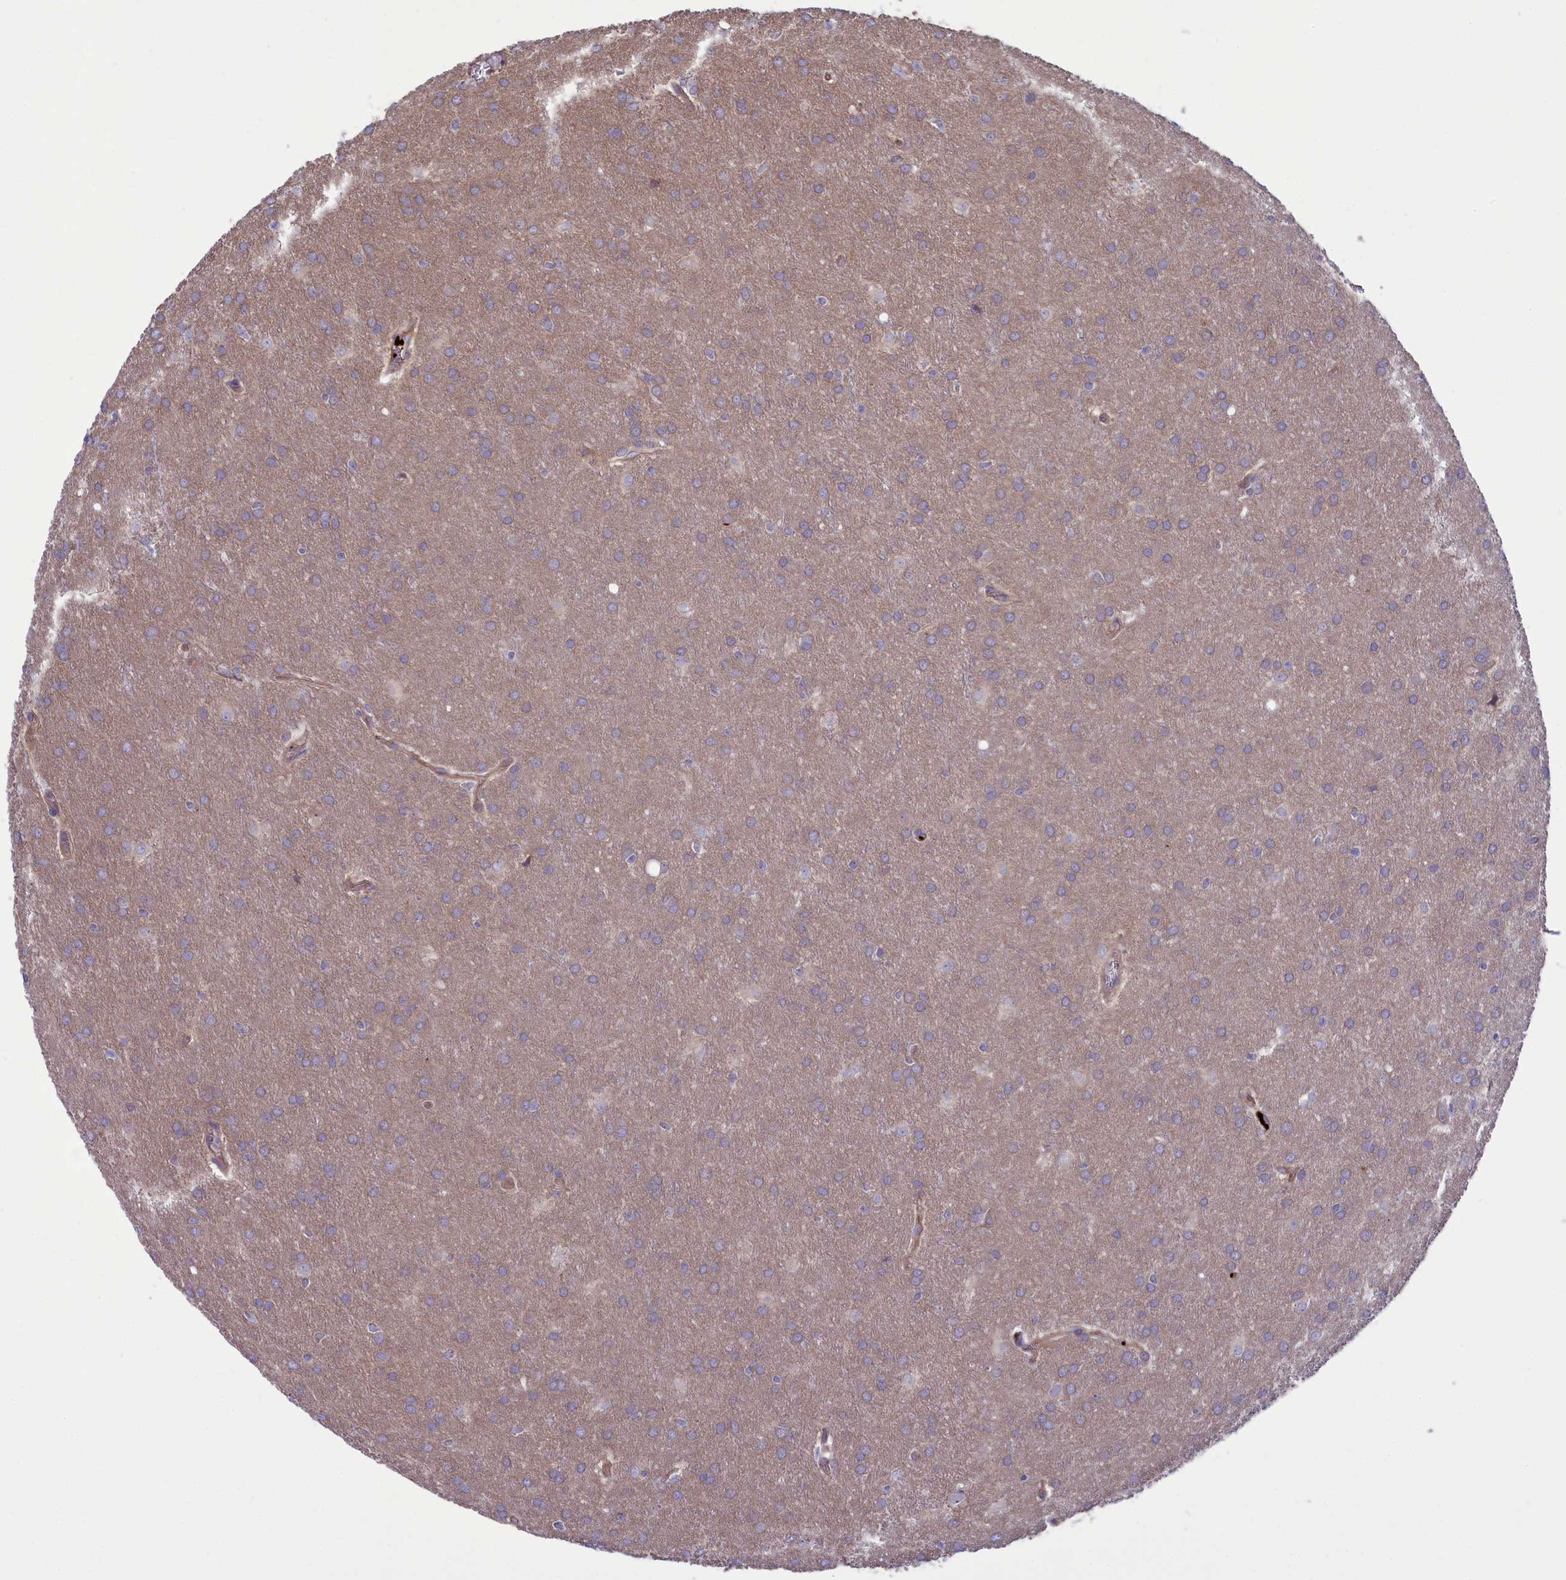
{"staining": {"intensity": "negative", "quantity": "none", "location": "none"}, "tissue": "glioma", "cell_type": "Tumor cells", "image_type": "cancer", "snomed": [{"axis": "morphology", "description": "Glioma, malignant, Low grade"}, {"axis": "topography", "description": "Brain"}], "caption": "Human glioma stained for a protein using immunohistochemistry (IHC) demonstrates no expression in tumor cells.", "gene": "HEATR3", "patient": {"sex": "female", "age": 32}}